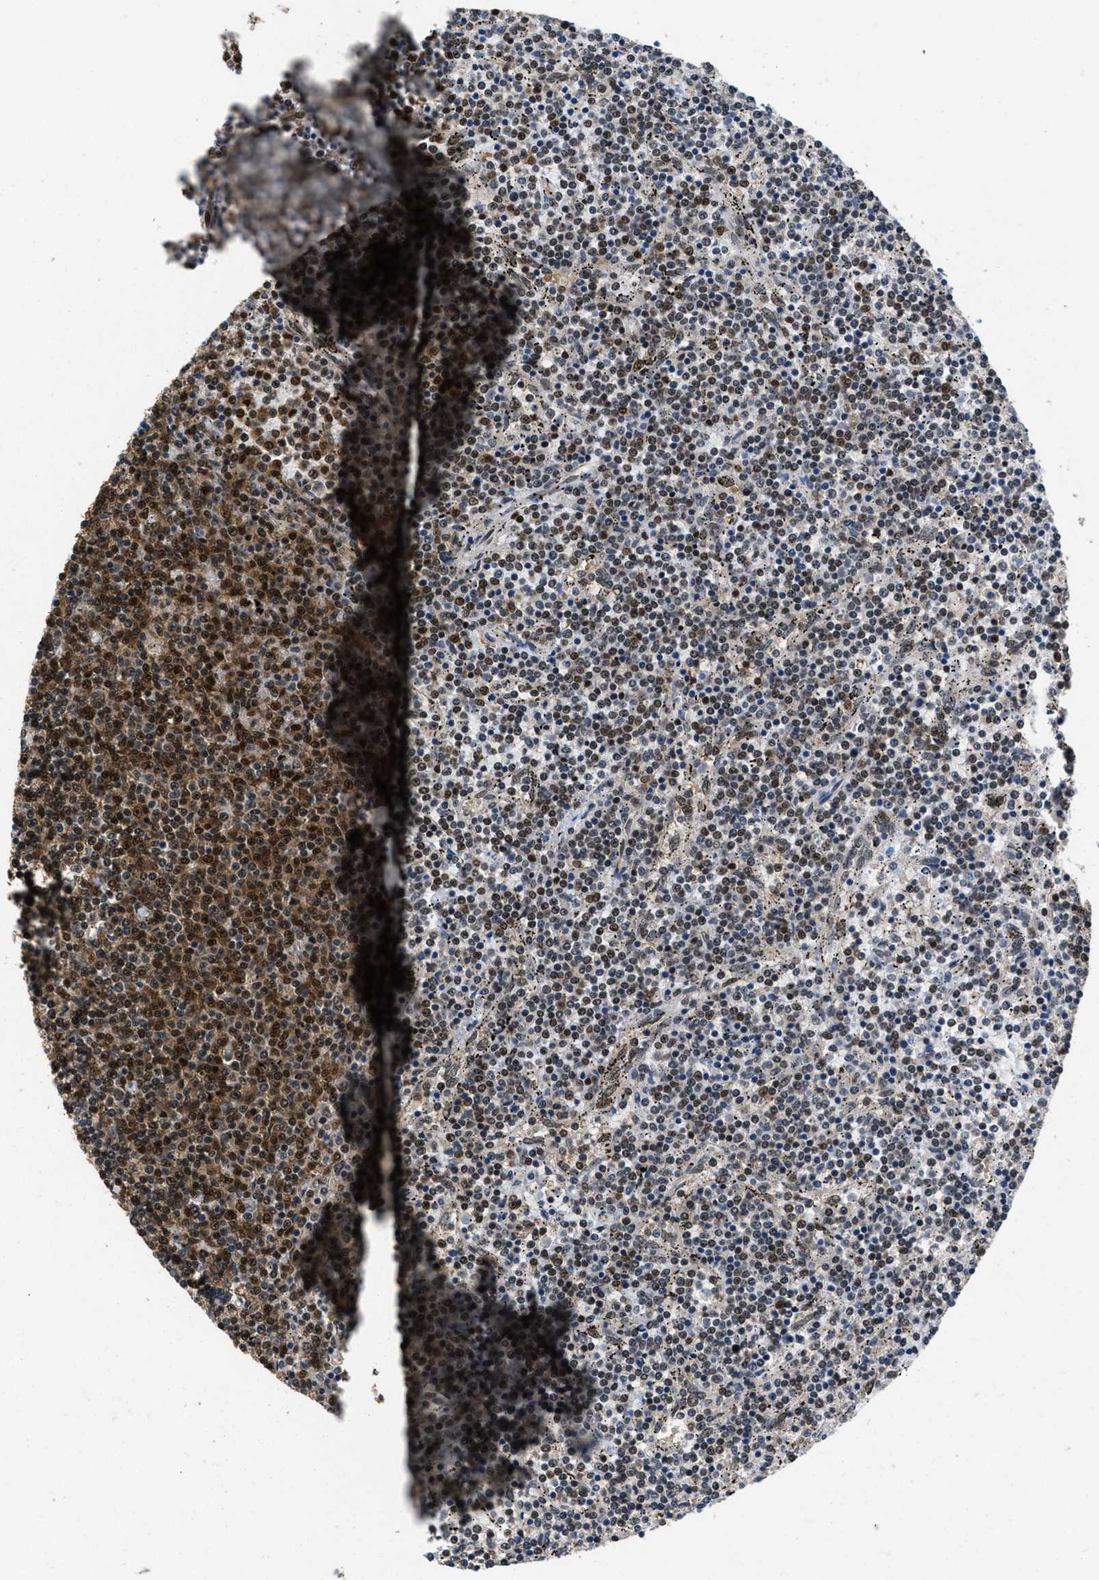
{"staining": {"intensity": "strong", "quantity": ">75%", "location": "nuclear"}, "tissue": "lymphoma", "cell_type": "Tumor cells", "image_type": "cancer", "snomed": [{"axis": "morphology", "description": "Malignant lymphoma, non-Hodgkin's type, Low grade"}, {"axis": "topography", "description": "Spleen"}], "caption": "Immunohistochemical staining of human lymphoma displays high levels of strong nuclear protein positivity in about >75% of tumor cells.", "gene": "CUL4B", "patient": {"sex": "female", "age": 50}}